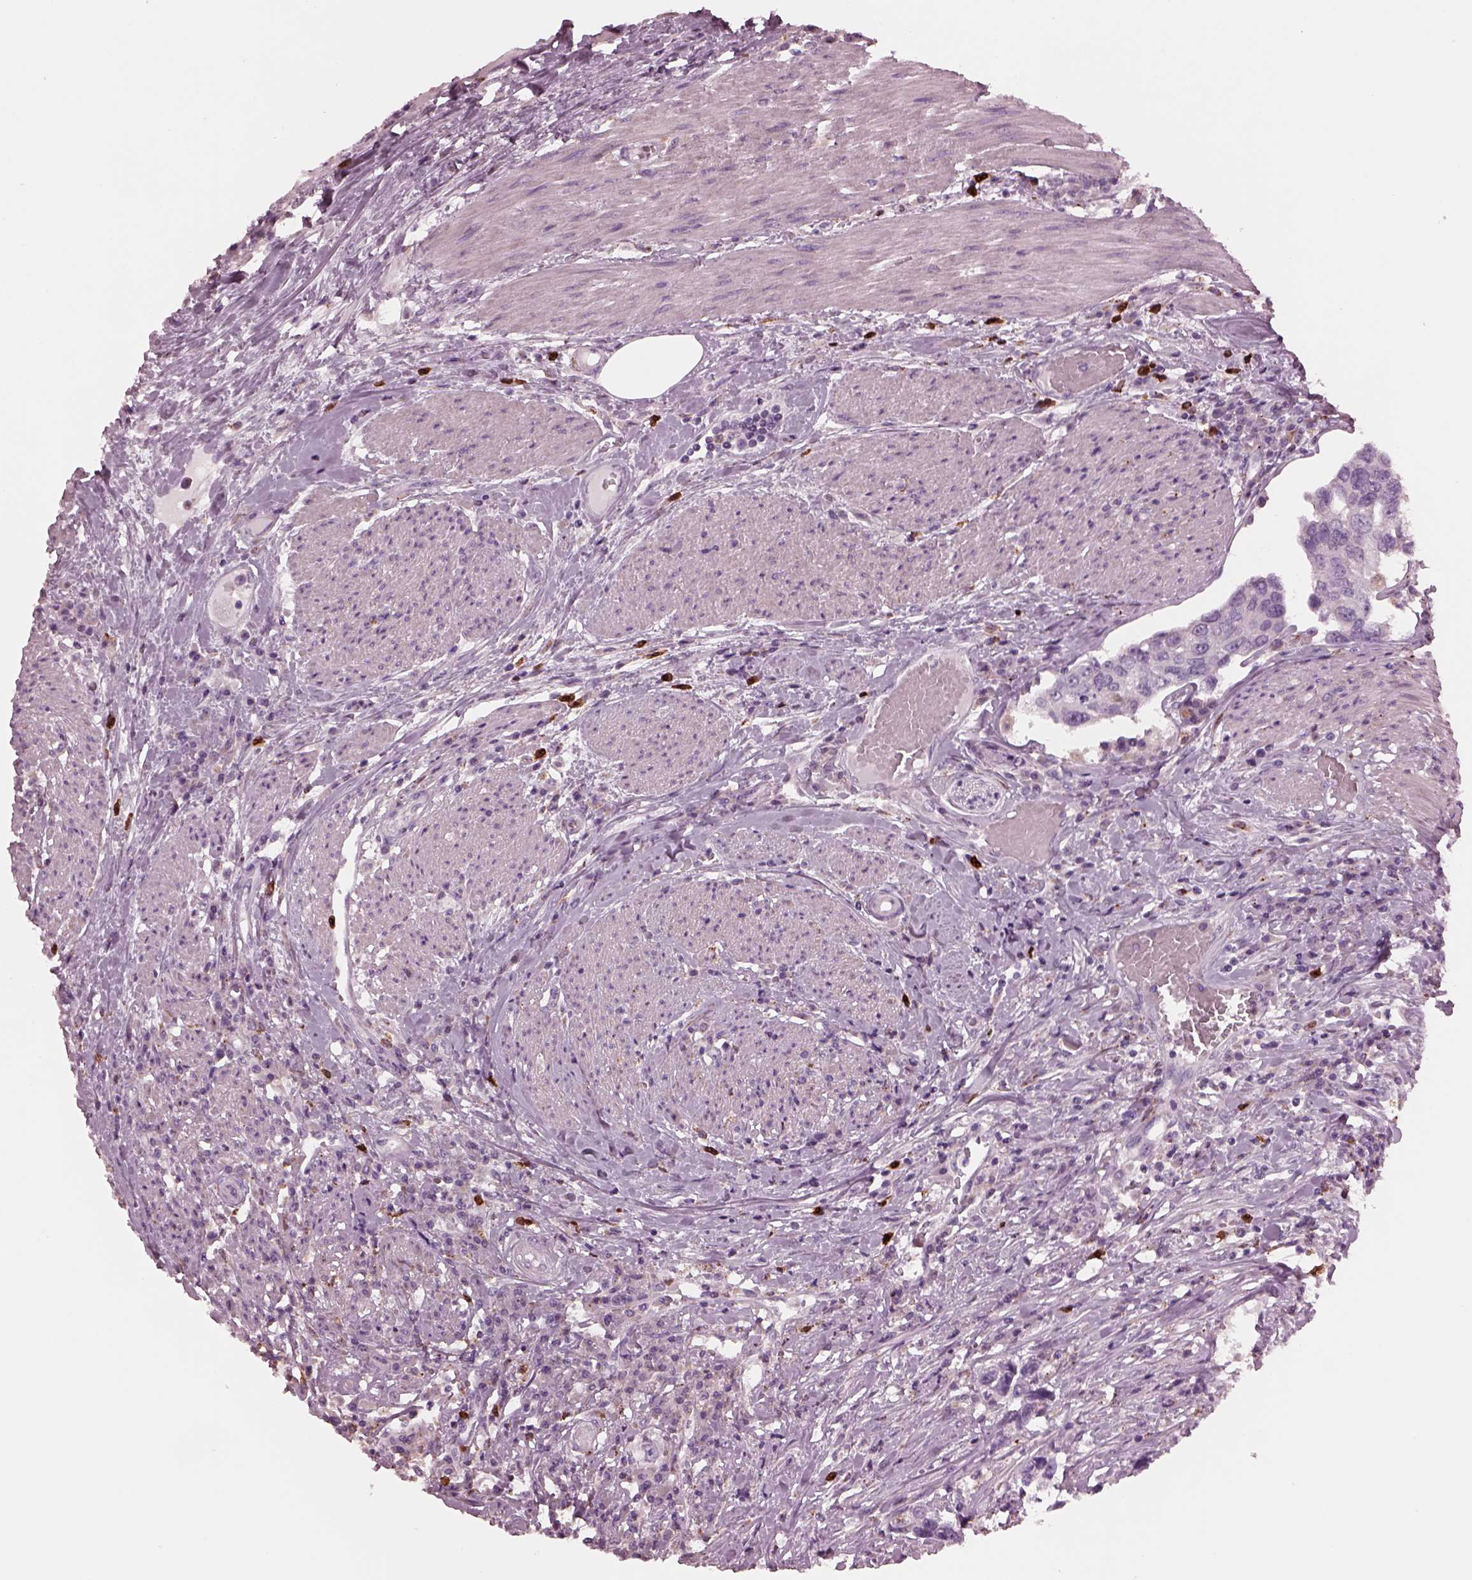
{"staining": {"intensity": "negative", "quantity": "none", "location": "none"}, "tissue": "urothelial cancer", "cell_type": "Tumor cells", "image_type": "cancer", "snomed": [{"axis": "morphology", "description": "Urothelial carcinoma, NOS"}, {"axis": "morphology", "description": "Urothelial carcinoma, High grade"}, {"axis": "topography", "description": "Urinary bladder"}], "caption": "A histopathology image of human urothelial carcinoma (high-grade) is negative for staining in tumor cells.", "gene": "SLAMF8", "patient": {"sex": "male", "age": 63}}